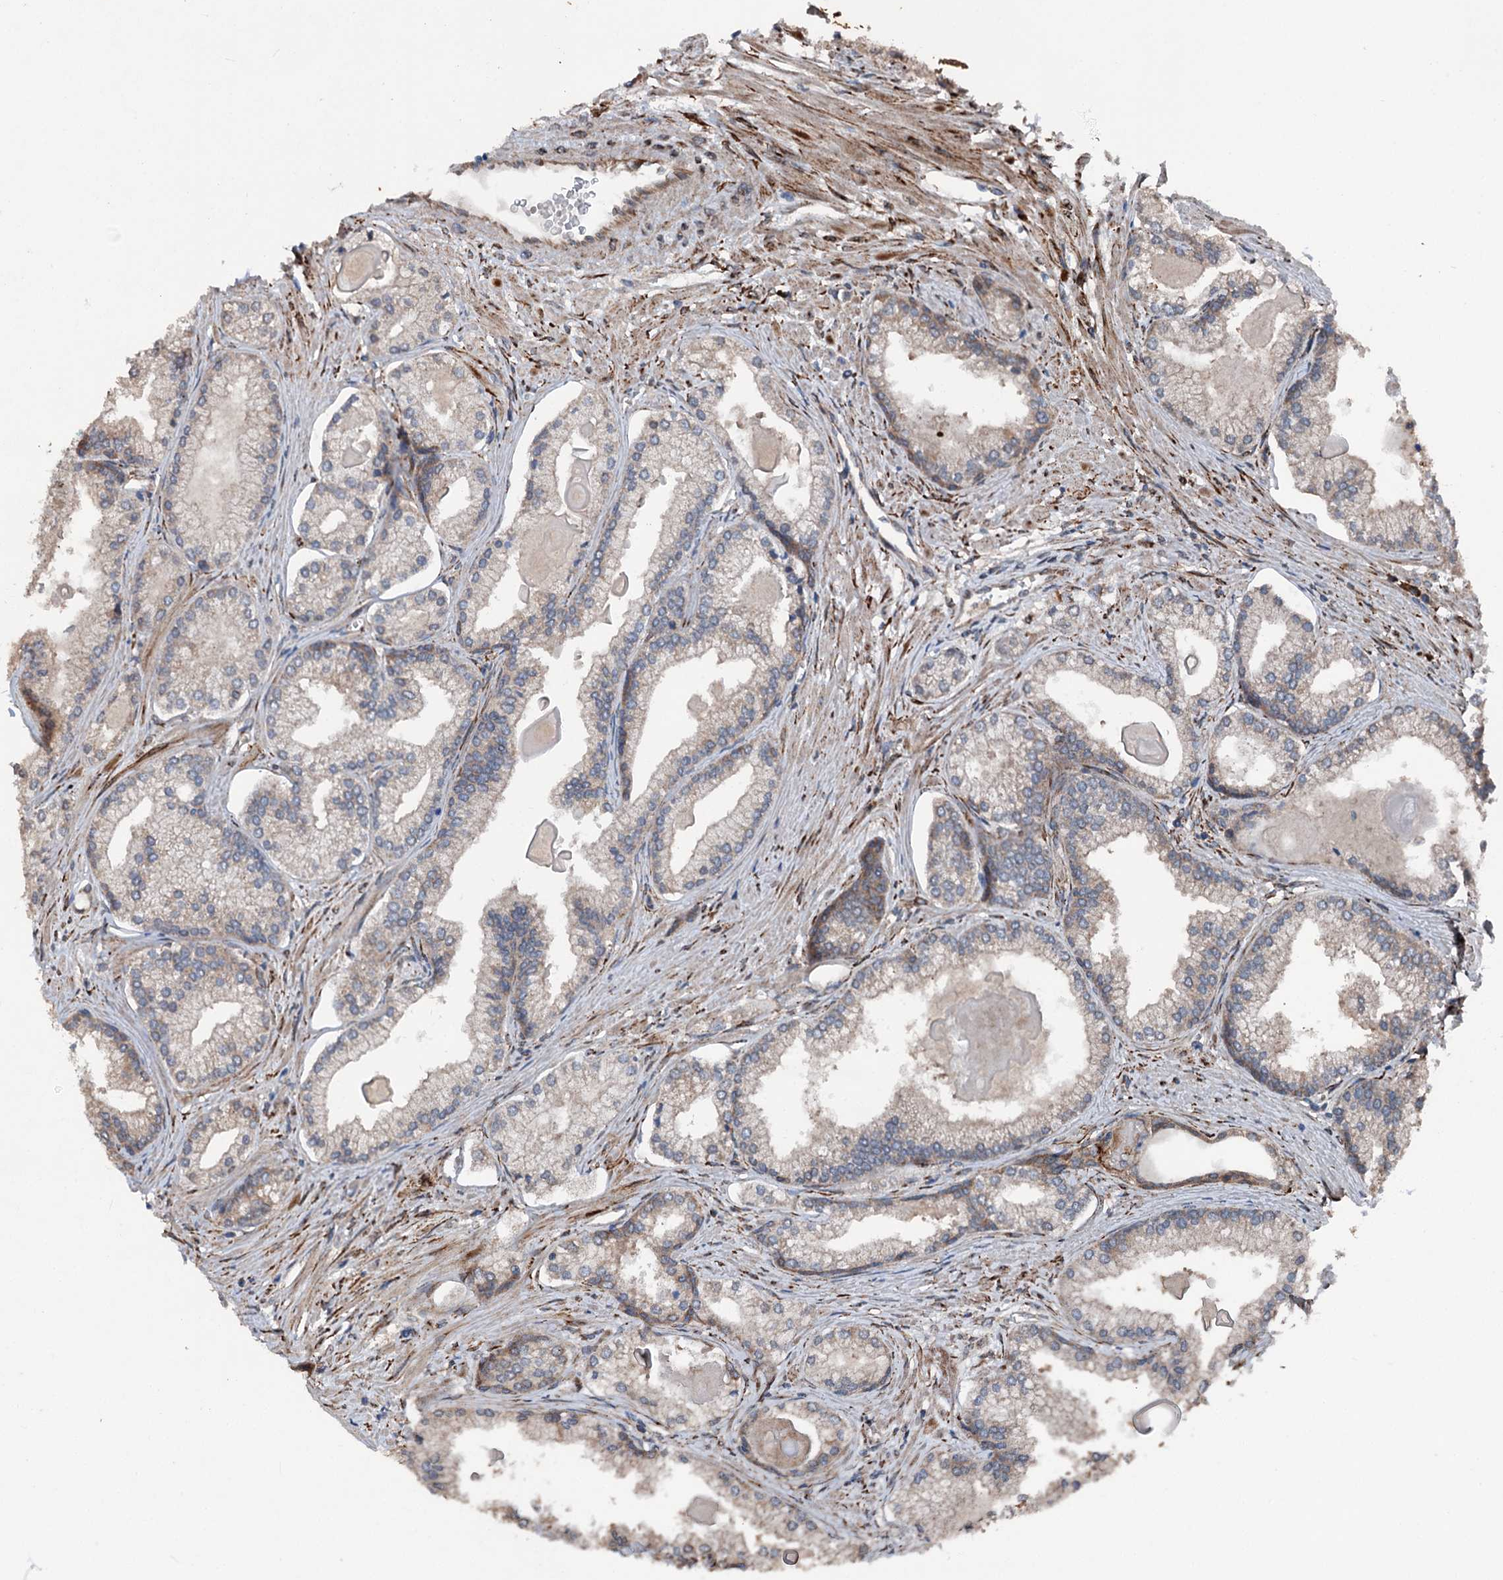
{"staining": {"intensity": "weak", "quantity": "<25%", "location": "cytoplasmic/membranous"}, "tissue": "prostate cancer", "cell_type": "Tumor cells", "image_type": "cancer", "snomed": [{"axis": "morphology", "description": "Adenocarcinoma, High grade"}, {"axis": "topography", "description": "Prostate"}], "caption": "Adenocarcinoma (high-grade) (prostate) was stained to show a protein in brown. There is no significant expression in tumor cells. (Brightfield microscopy of DAB (3,3'-diaminobenzidine) immunohistochemistry at high magnification).", "gene": "DDIAS", "patient": {"sex": "male", "age": 68}}